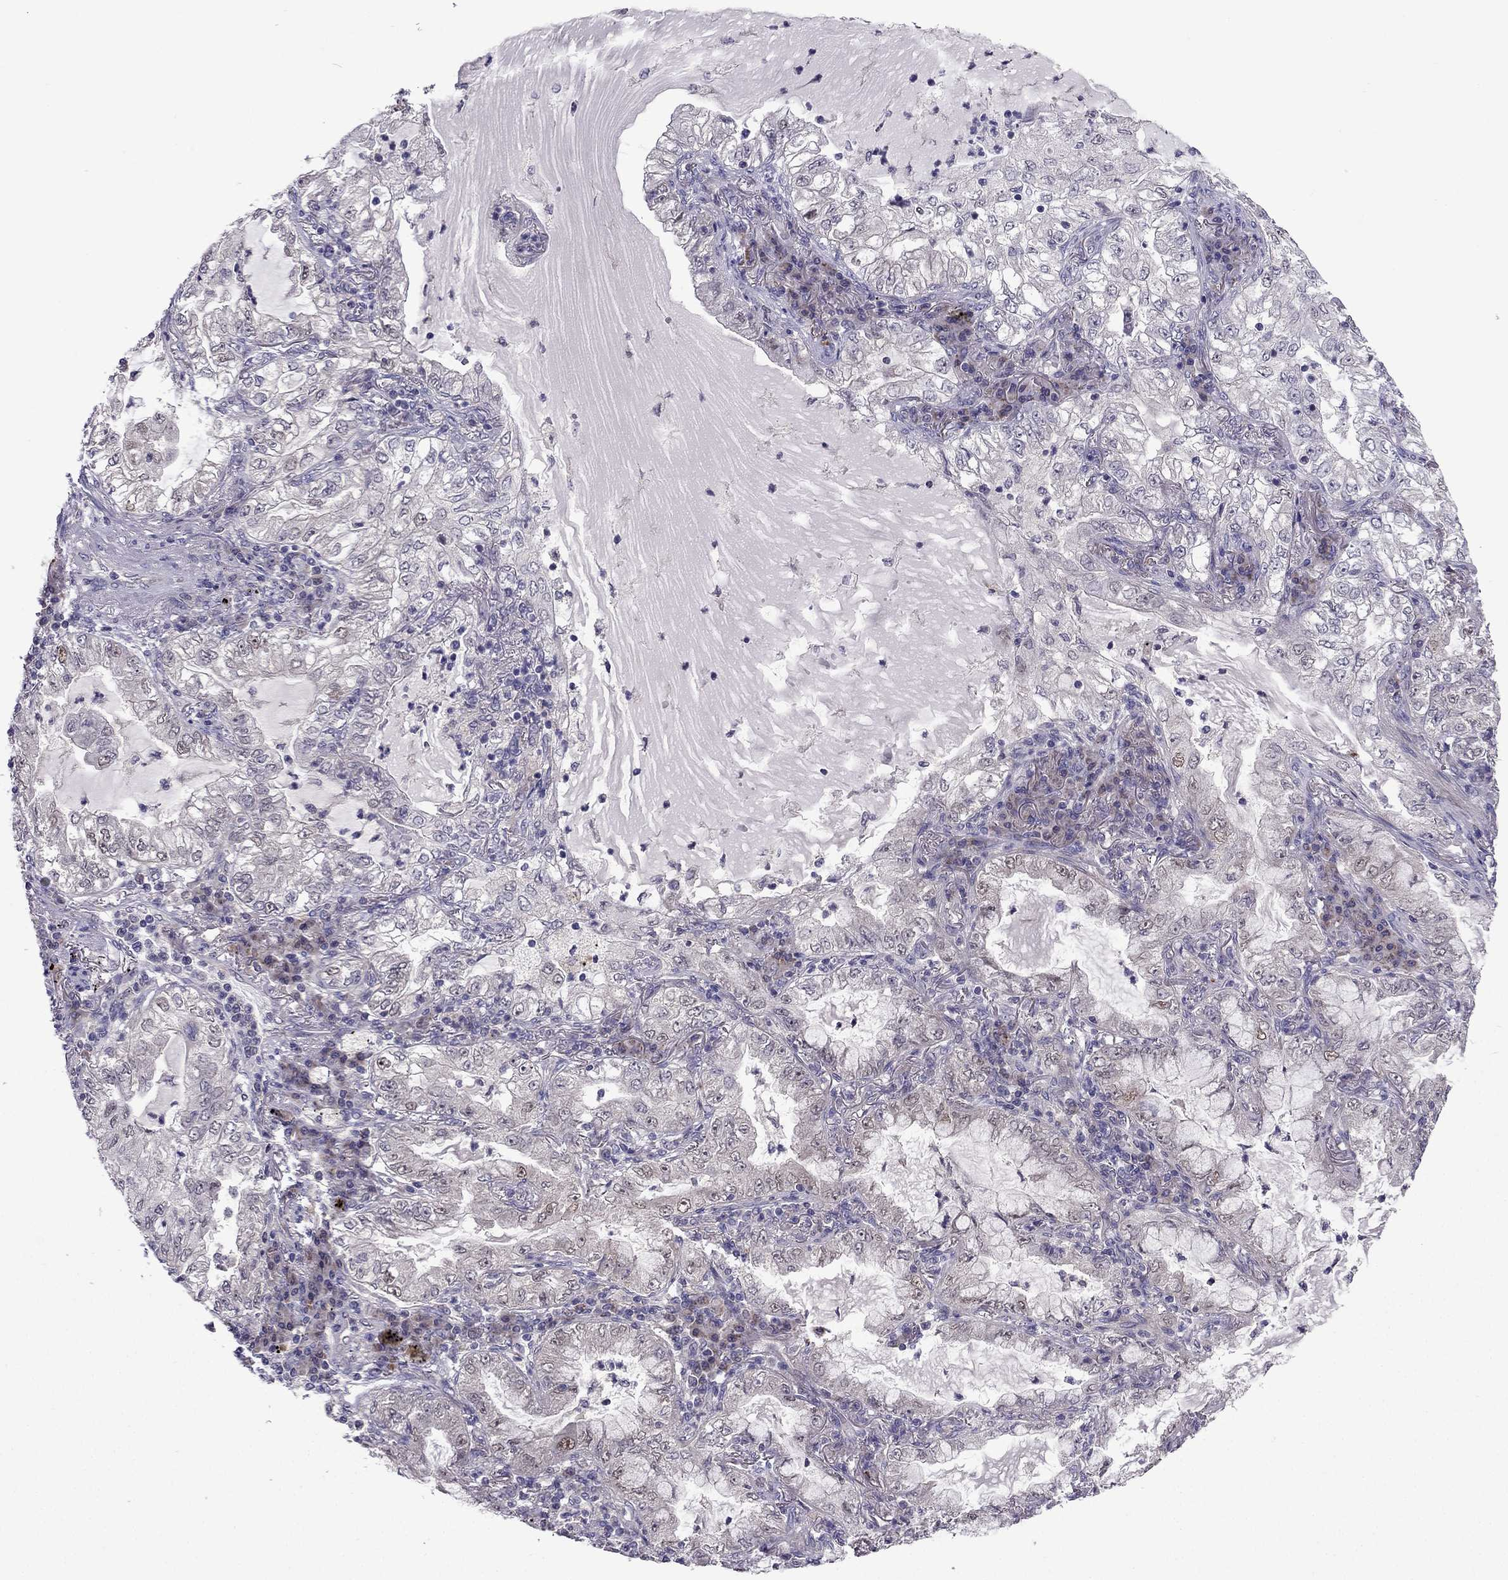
{"staining": {"intensity": "negative", "quantity": "none", "location": "none"}, "tissue": "lung cancer", "cell_type": "Tumor cells", "image_type": "cancer", "snomed": [{"axis": "morphology", "description": "Adenocarcinoma, NOS"}, {"axis": "topography", "description": "Lung"}], "caption": "This is an IHC histopathology image of lung cancer (adenocarcinoma). There is no positivity in tumor cells.", "gene": "CDK5", "patient": {"sex": "female", "age": 73}}